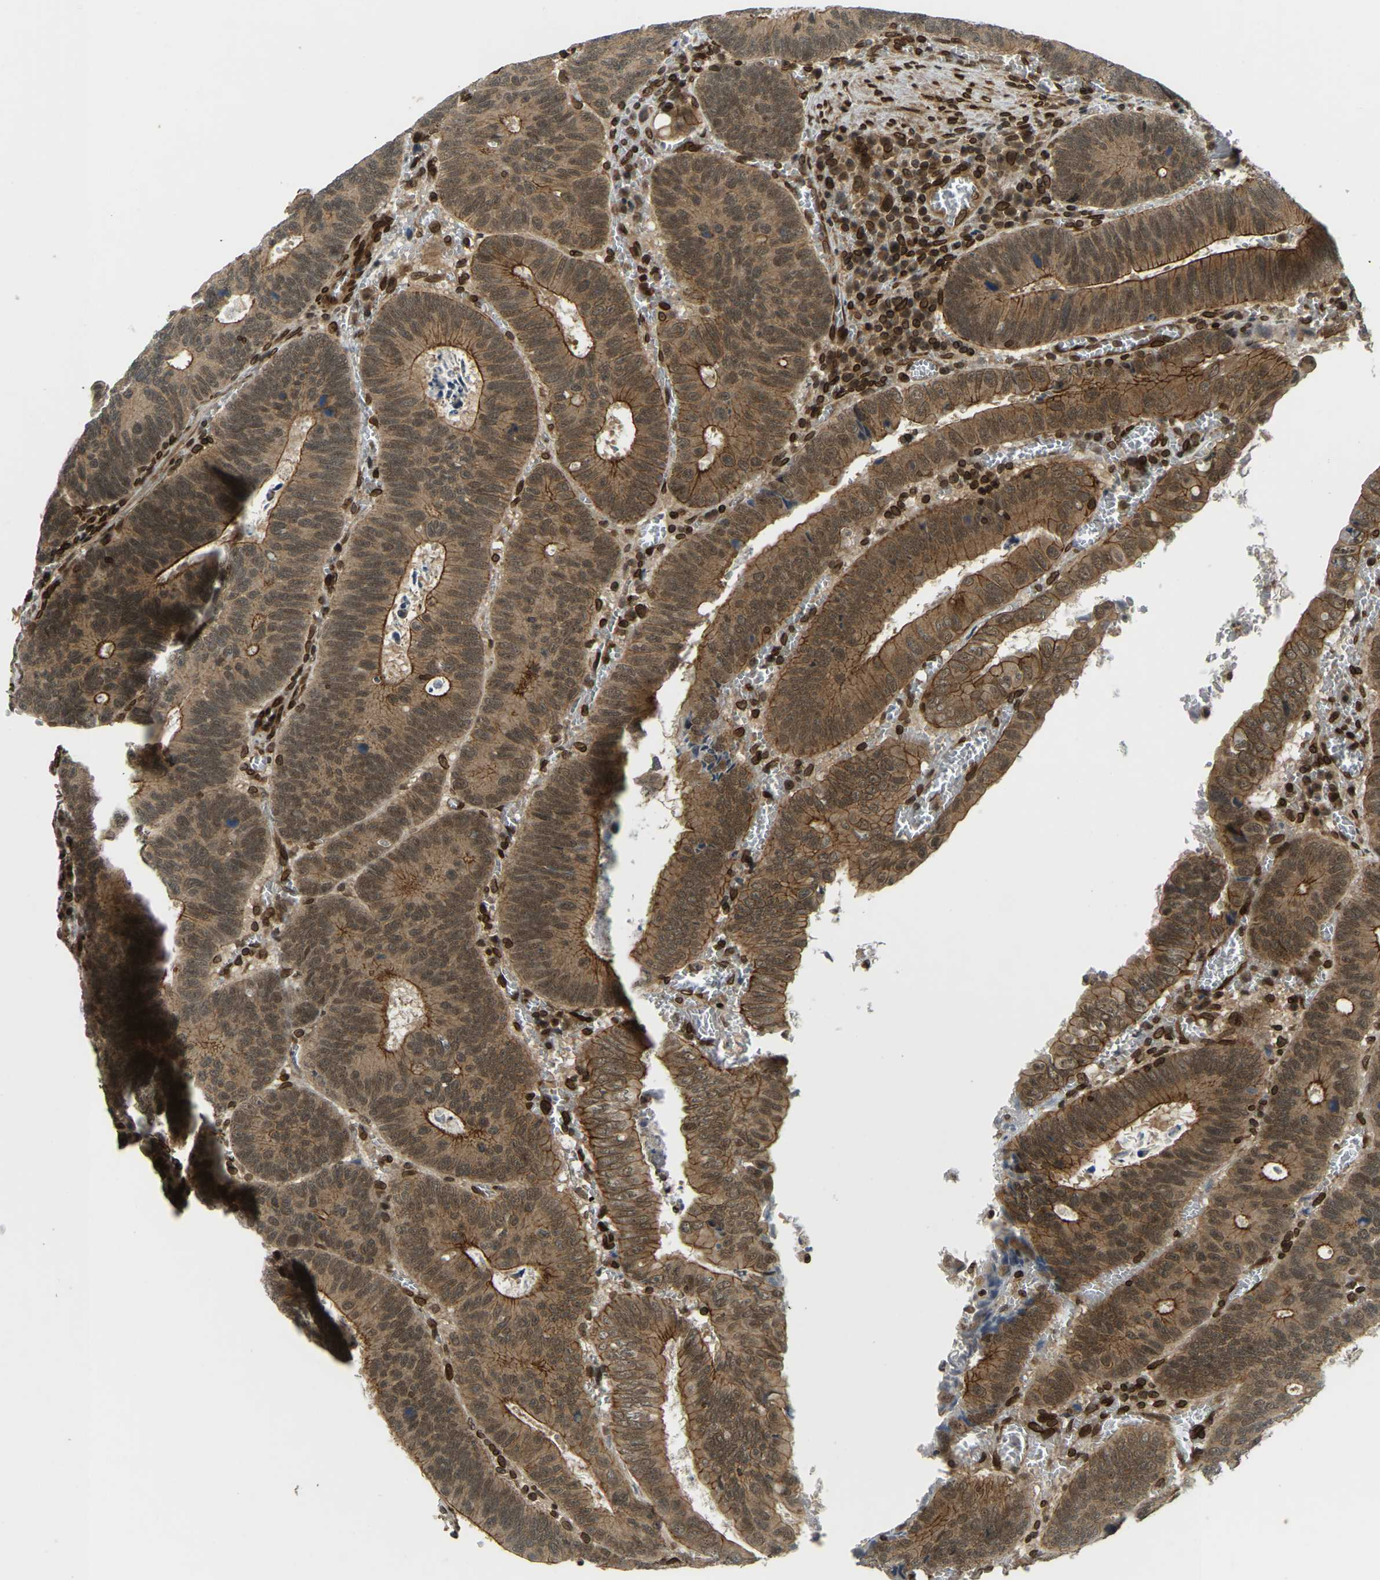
{"staining": {"intensity": "moderate", "quantity": ">75%", "location": "cytoplasmic/membranous,nuclear"}, "tissue": "colorectal cancer", "cell_type": "Tumor cells", "image_type": "cancer", "snomed": [{"axis": "morphology", "description": "Inflammation, NOS"}, {"axis": "morphology", "description": "Adenocarcinoma, NOS"}, {"axis": "topography", "description": "Colon"}], "caption": "Immunohistochemical staining of colorectal cancer (adenocarcinoma) exhibits medium levels of moderate cytoplasmic/membranous and nuclear protein staining in about >75% of tumor cells. The staining was performed using DAB (3,3'-diaminobenzidine) to visualize the protein expression in brown, while the nuclei were stained in blue with hematoxylin (Magnification: 20x).", "gene": "SYNE1", "patient": {"sex": "male", "age": 72}}